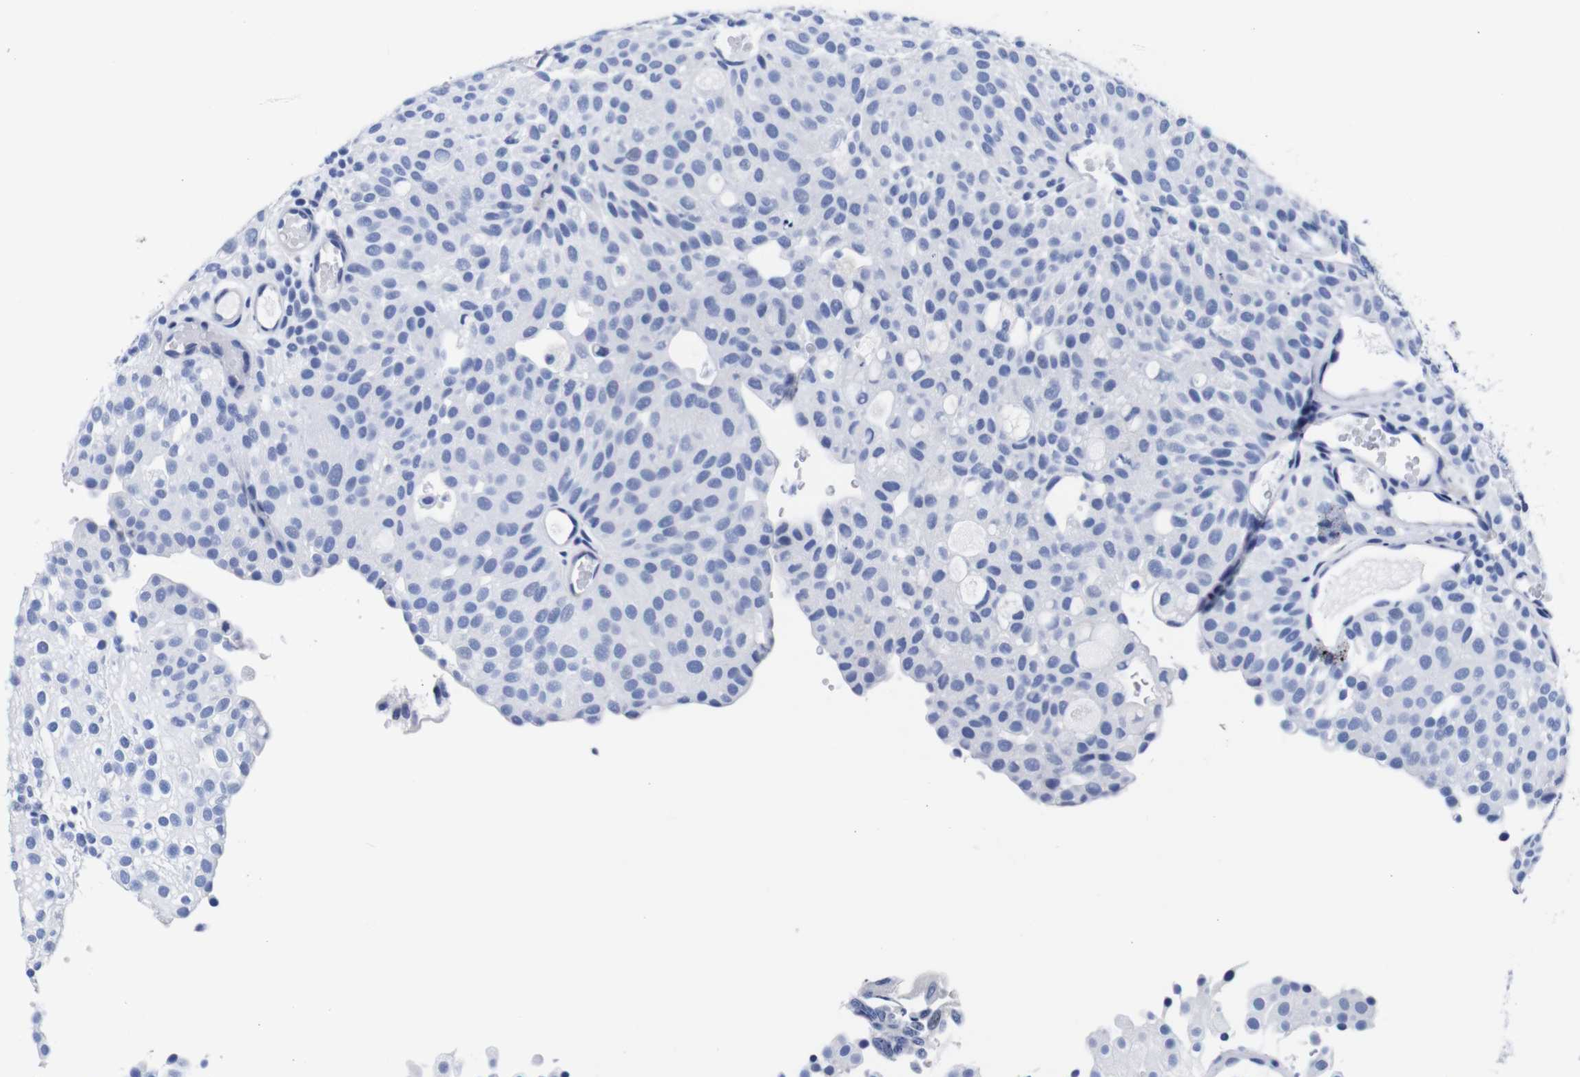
{"staining": {"intensity": "negative", "quantity": "none", "location": "none"}, "tissue": "urothelial cancer", "cell_type": "Tumor cells", "image_type": "cancer", "snomed": [{"axis": "morphology", "description": "Urothelial carcinoma, Low grade"}, {"axis": "topography", "description": "Urinary bladder"}], "caption": "DAB immunohistochemical staining of urothelial cancer demonstrates no significant expression in tumor cells.", "gene": "CLEC4G", "patient": {"sex": "male", "age": 78}}